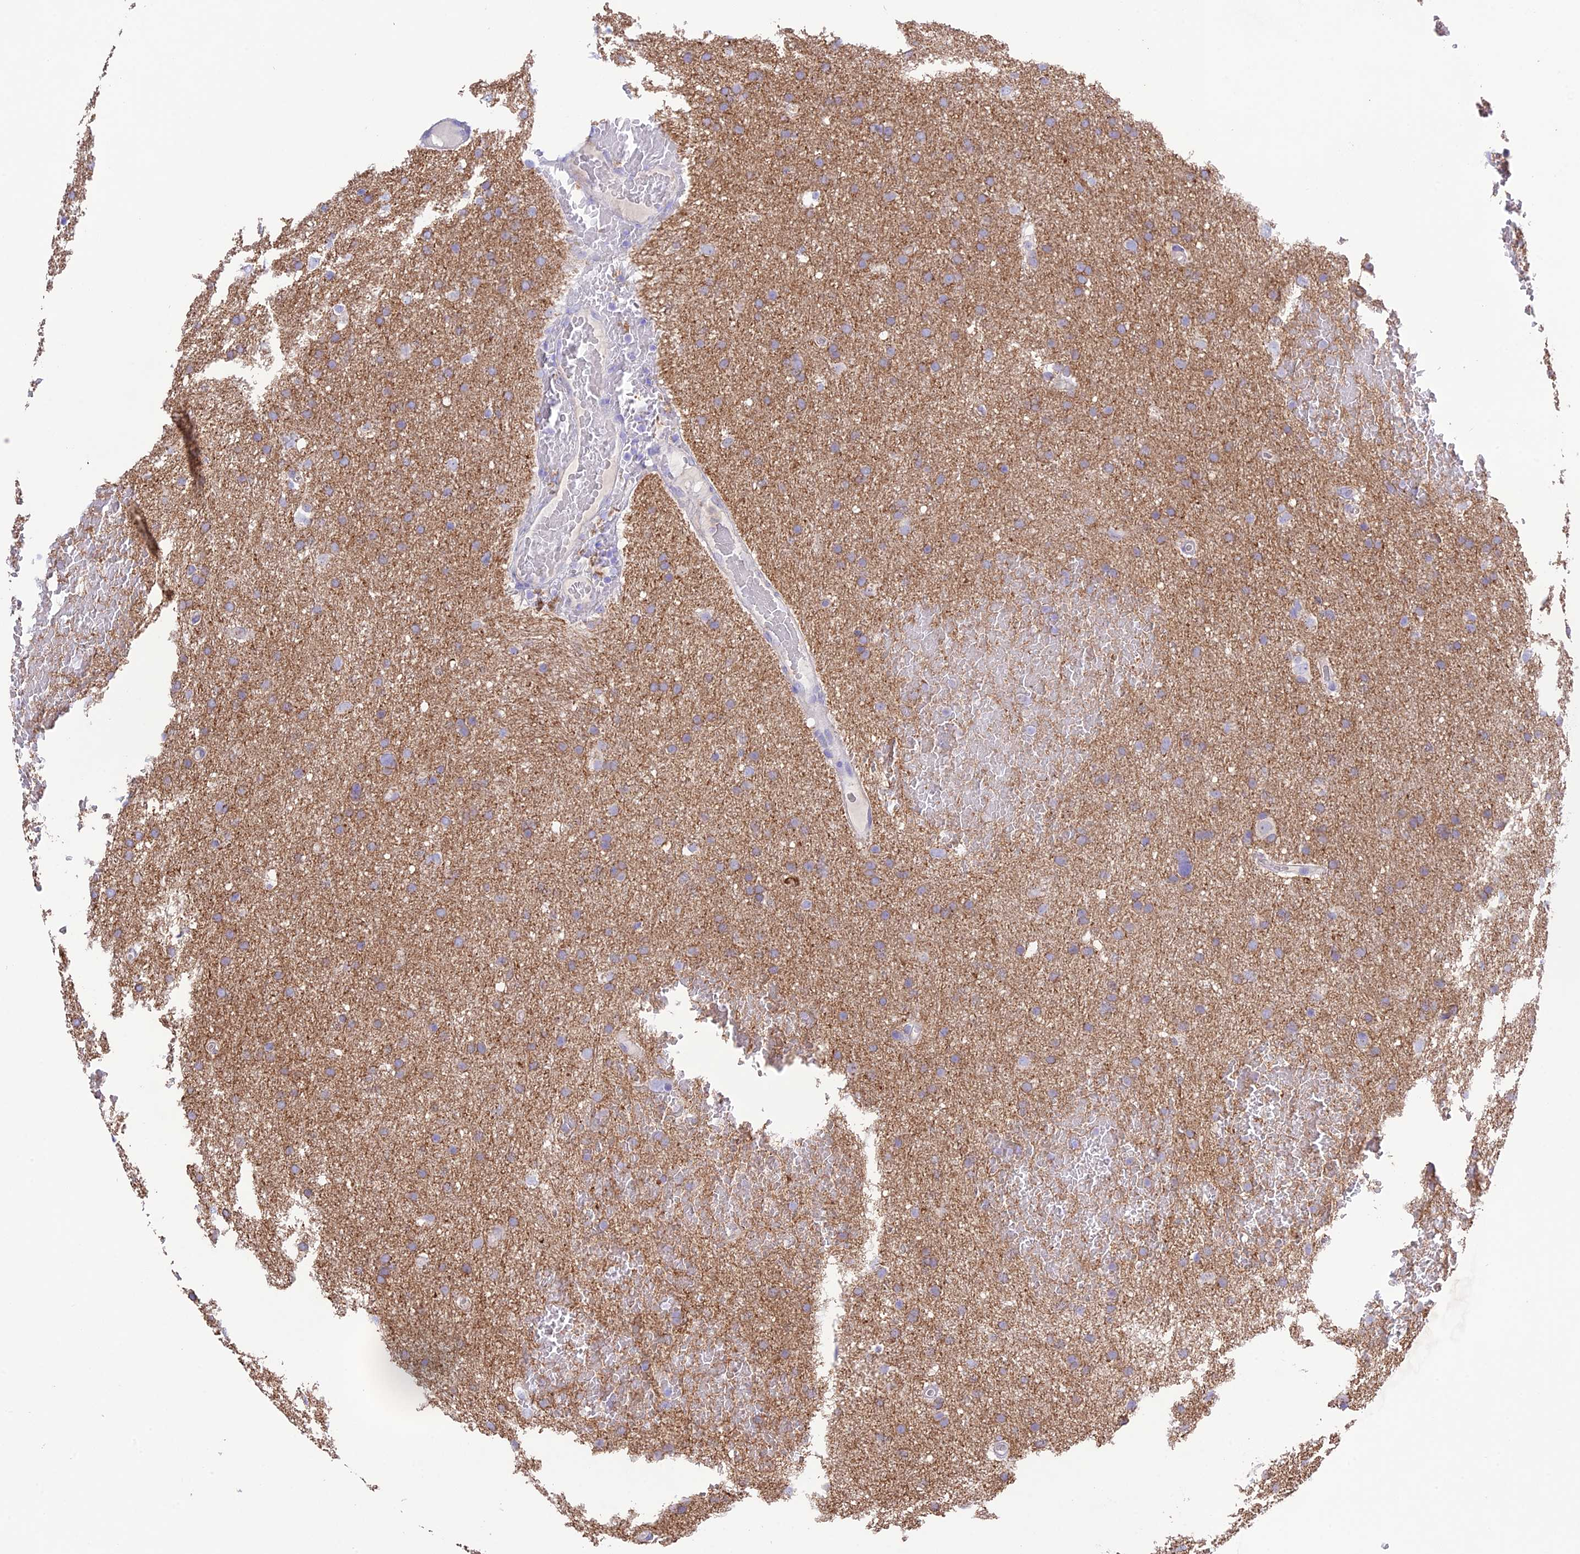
{"staining": {"intensity": "negative", "quantity": "none", "location": "none"}, "tissue": "glioma", "cell_type": "Tumor cells", "image_type": "cancer", "snomed": [{"axis": "morphology", "description": "Glioma, malignant, High grade"}, {"axis": "topography", "description": "Cerebral cortex"}], "caption": "Tumor cells are negative for protein expression in human malignant glioma (high-grade).", "gene": "CHSY3", "patient": {"sex": "female", "age": 36}}